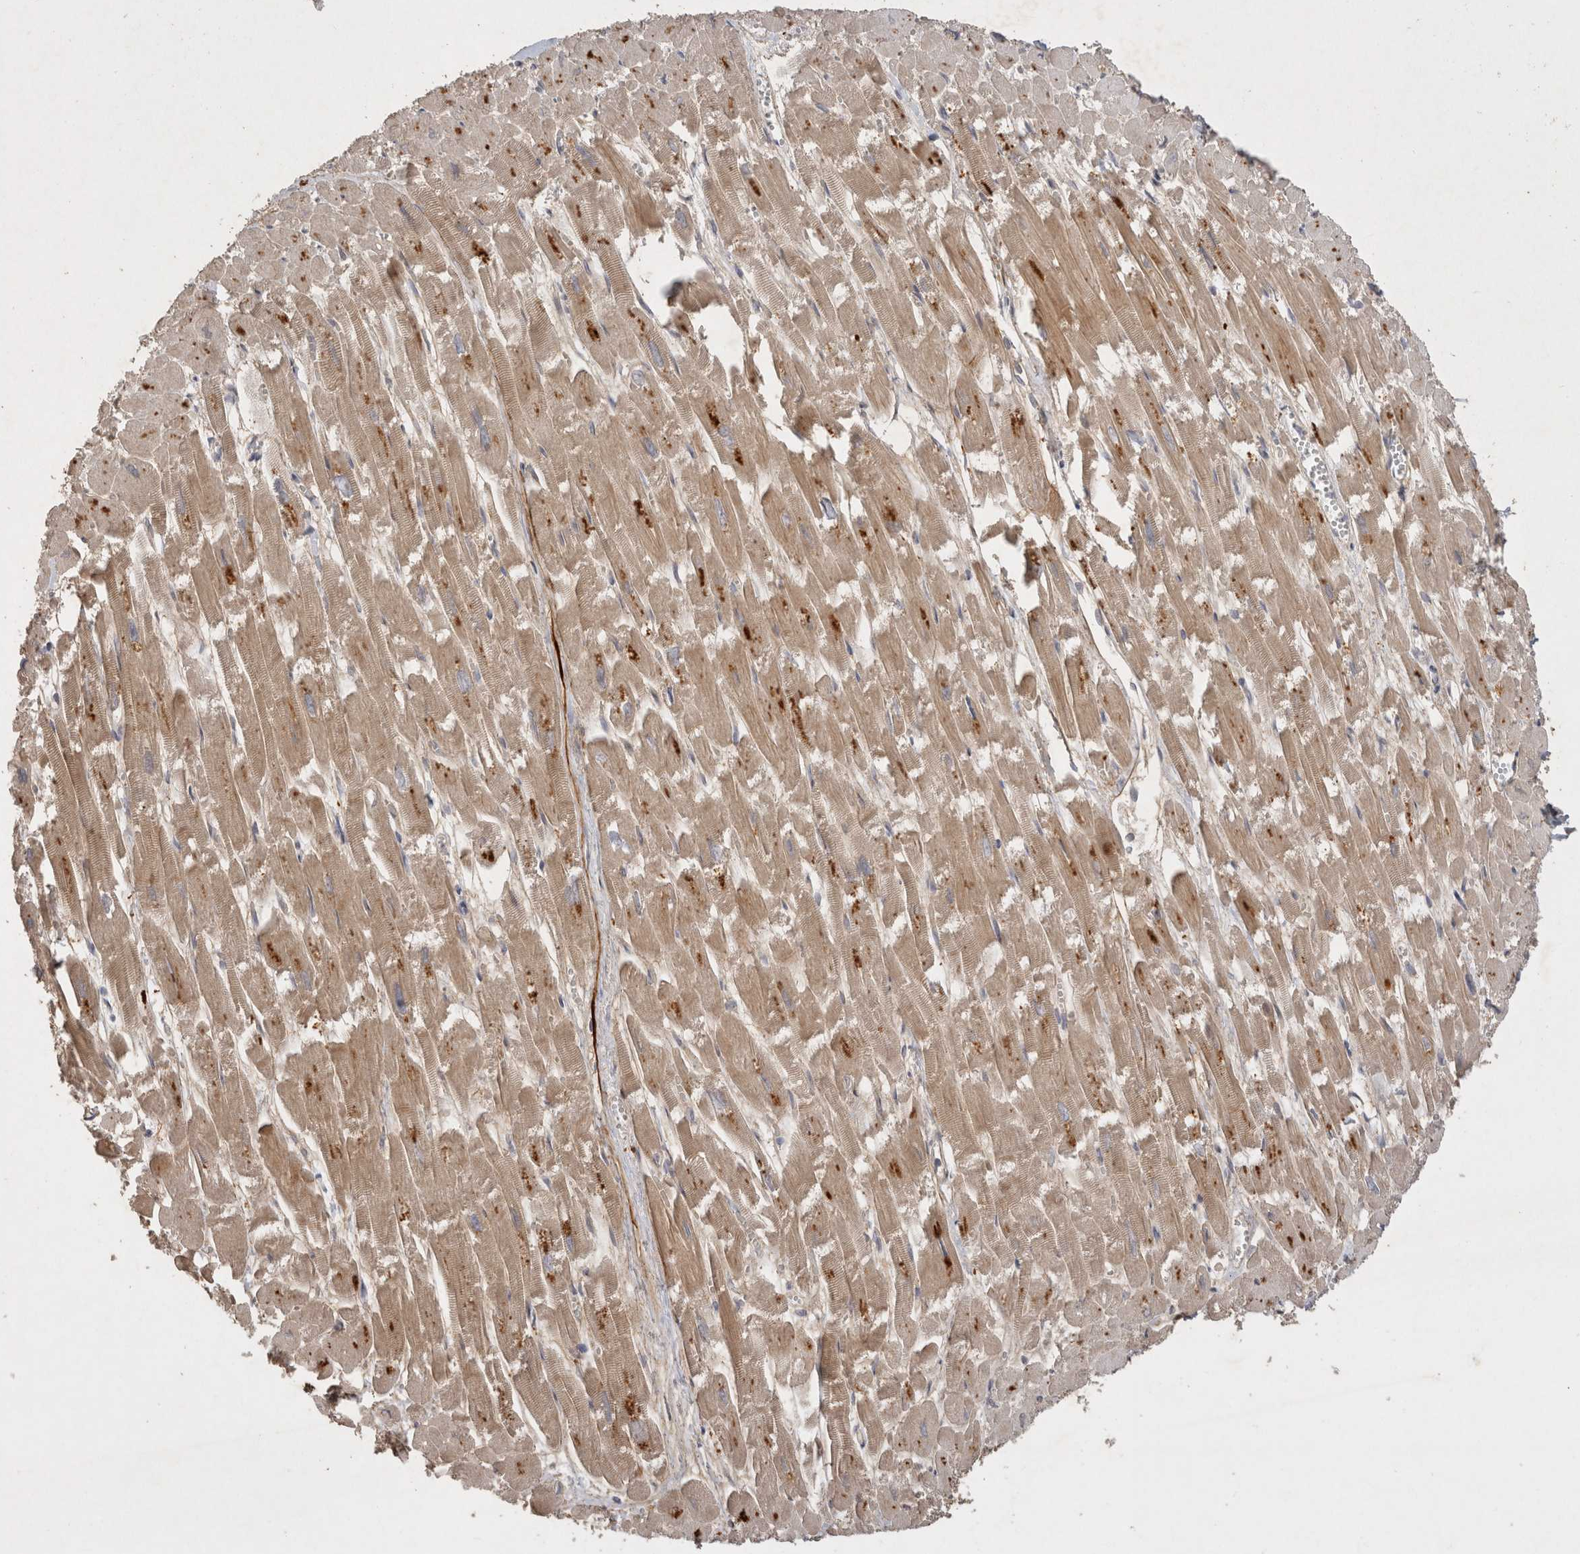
{"staining": {"intensity": "moderate", "quantity": "25%-75%", "location": "cytoplasmic/membranous"}, "tissue": "heart muscle", "cell_type": "Cardiomyocytes", "image_type": "normal", "snomed": [{"axis": "morphology", "description": "Normal tissue, NOS"}, {"axis": "topography", "description": "Heart"}], "caption": "Immunohistochemistry (IHC) of unremarkable human heart muscle reveals medium levels of moderate cytoplasmic/membranous staining in about 25%-75% of cardiomyocytes.", "gene": "PPP1R42", "patient": {"sex": "male", "age": 54}}